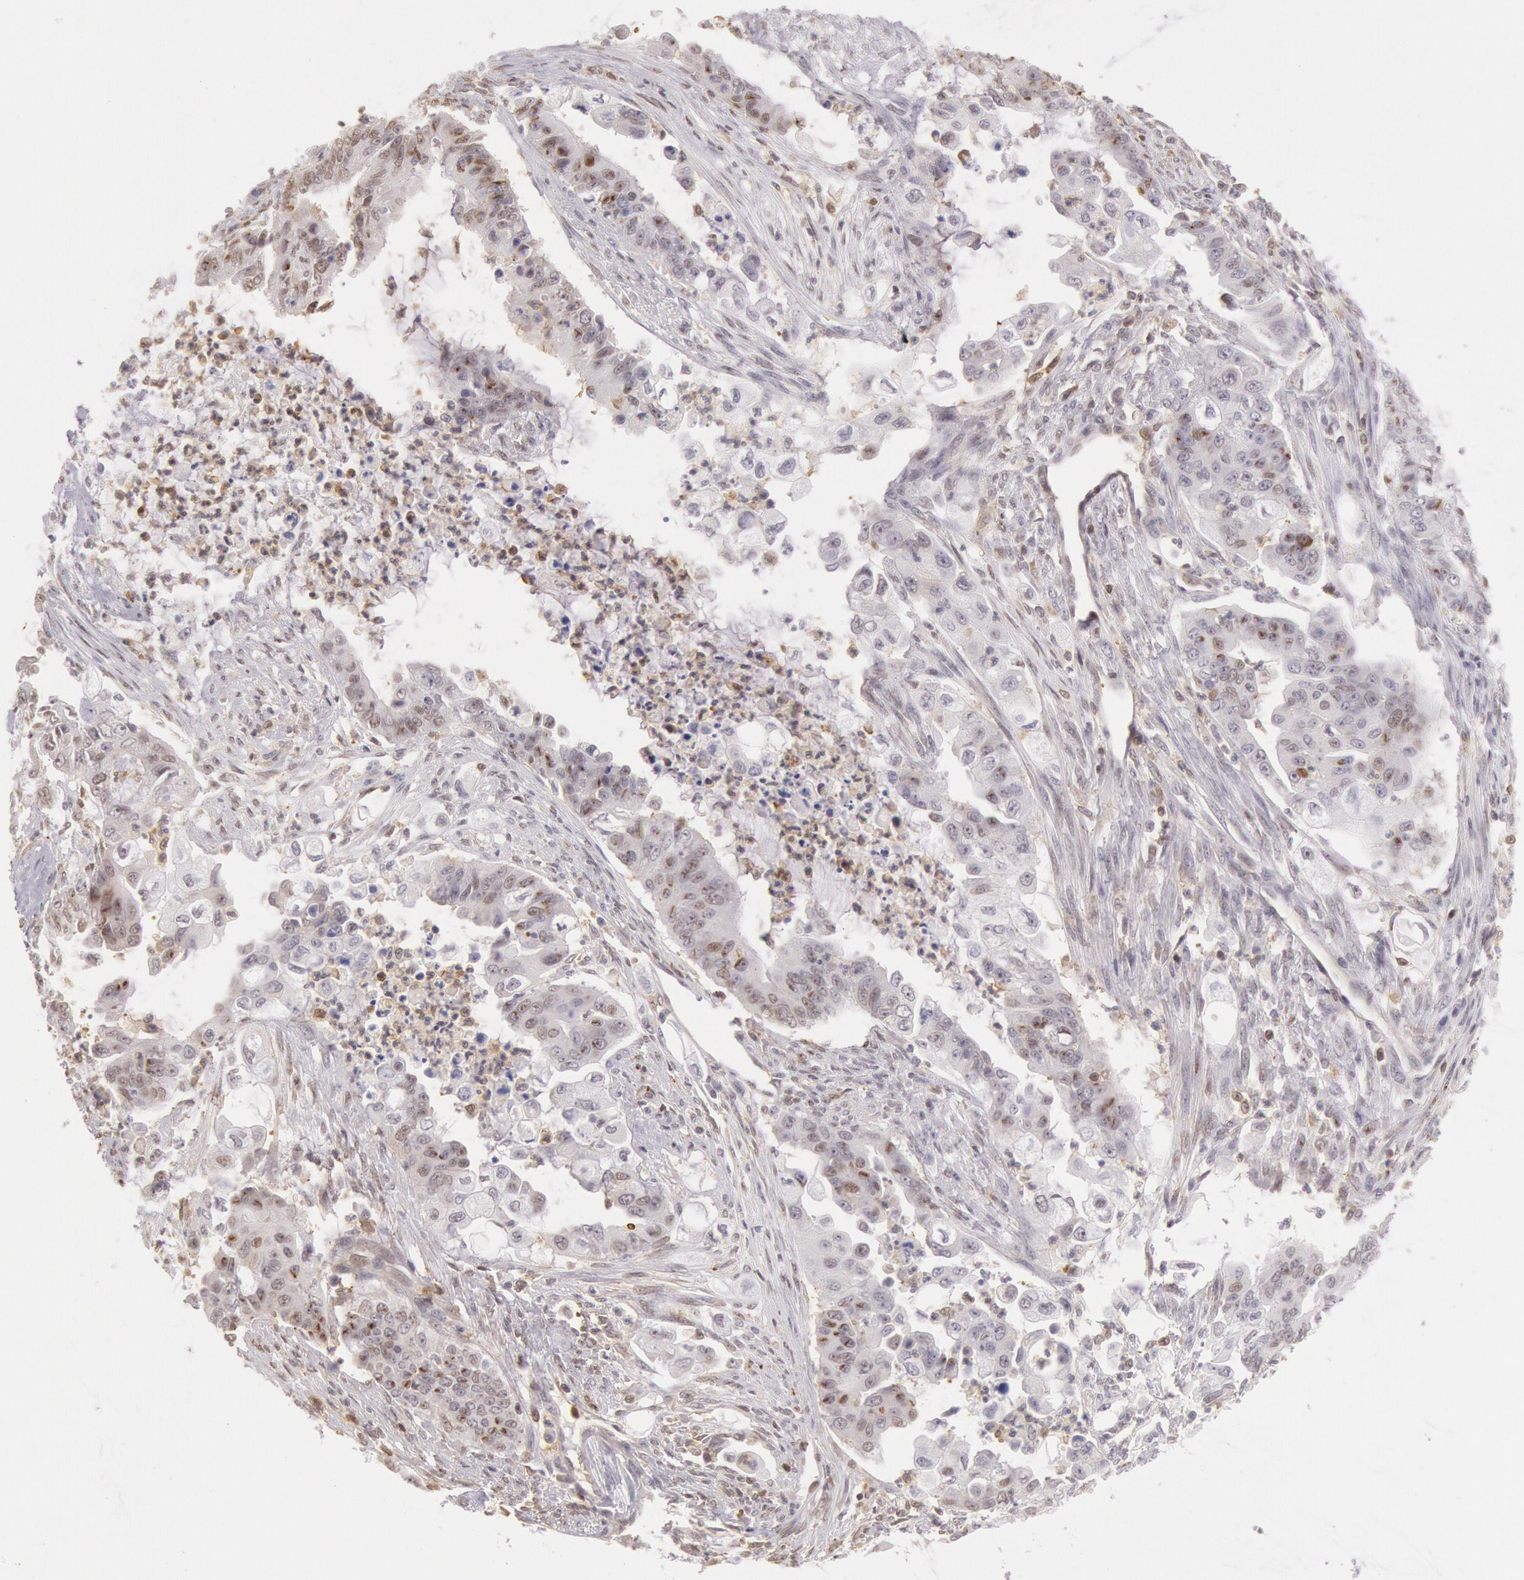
{"staining": {"intensity": "moderate", "quantity": "<25%", "location": "nuclear"}, "tissue": "endometrial cancer", "cell_type": "Tumor cells", "image_type": "cancer", "snomed": [{"axis": "morphology", "description": "Adenocarcinoma, NOS"}, {"axis": "topography", "description": "Endometrium"}], "caption": "IHC (DAB) staining of endometrial adenocarcinoma displays moderate nuclear protein expression in approximately <25% of tumor cells.", "gene": "HIF1A", "patient": {"sex": "female", "age": 75}}